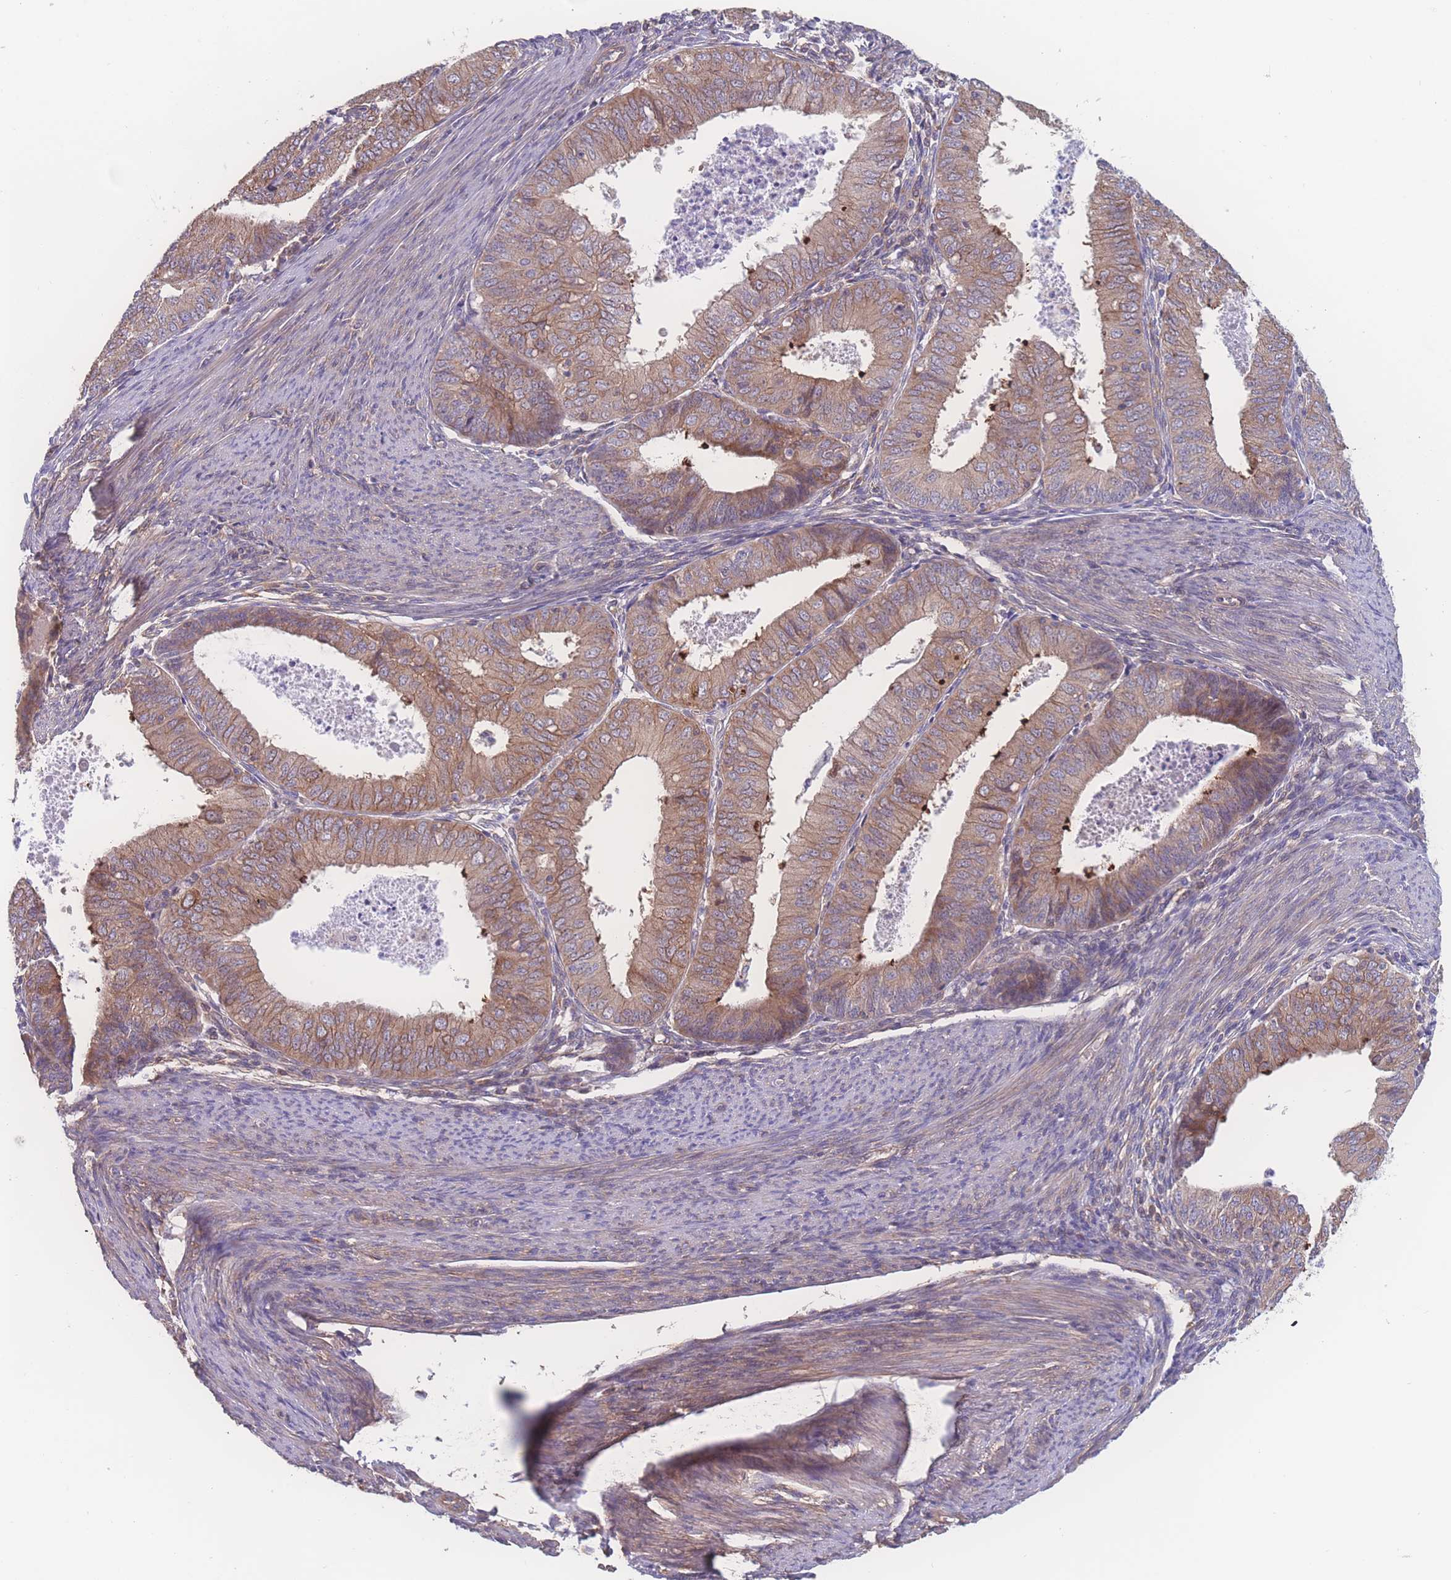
{"staining": {"intensity": "moderate", "quantity": ">75%", "location": "cytoplasmic/membranous"}, "tissue": "endometrial cancer", "cell_type": "Tumor cells", "image_type": "cancer", "snomed": [{"axis": "morphology", "description": "Adenocarcinoma, NOS"}, {"axis": "topography", "description": "Endometrium"}], "caption": "This photomicrograph reveals endometrial cancer stained with immunohistochemistry (IHC) to label a protein in brown. The cytoplasmic/membranous of tumor cells show moderate positivity for the protein. Nuclei are counter-stained blue.", "gene": "CFAP97", "patient": {"sex": "female", "age": 57}}